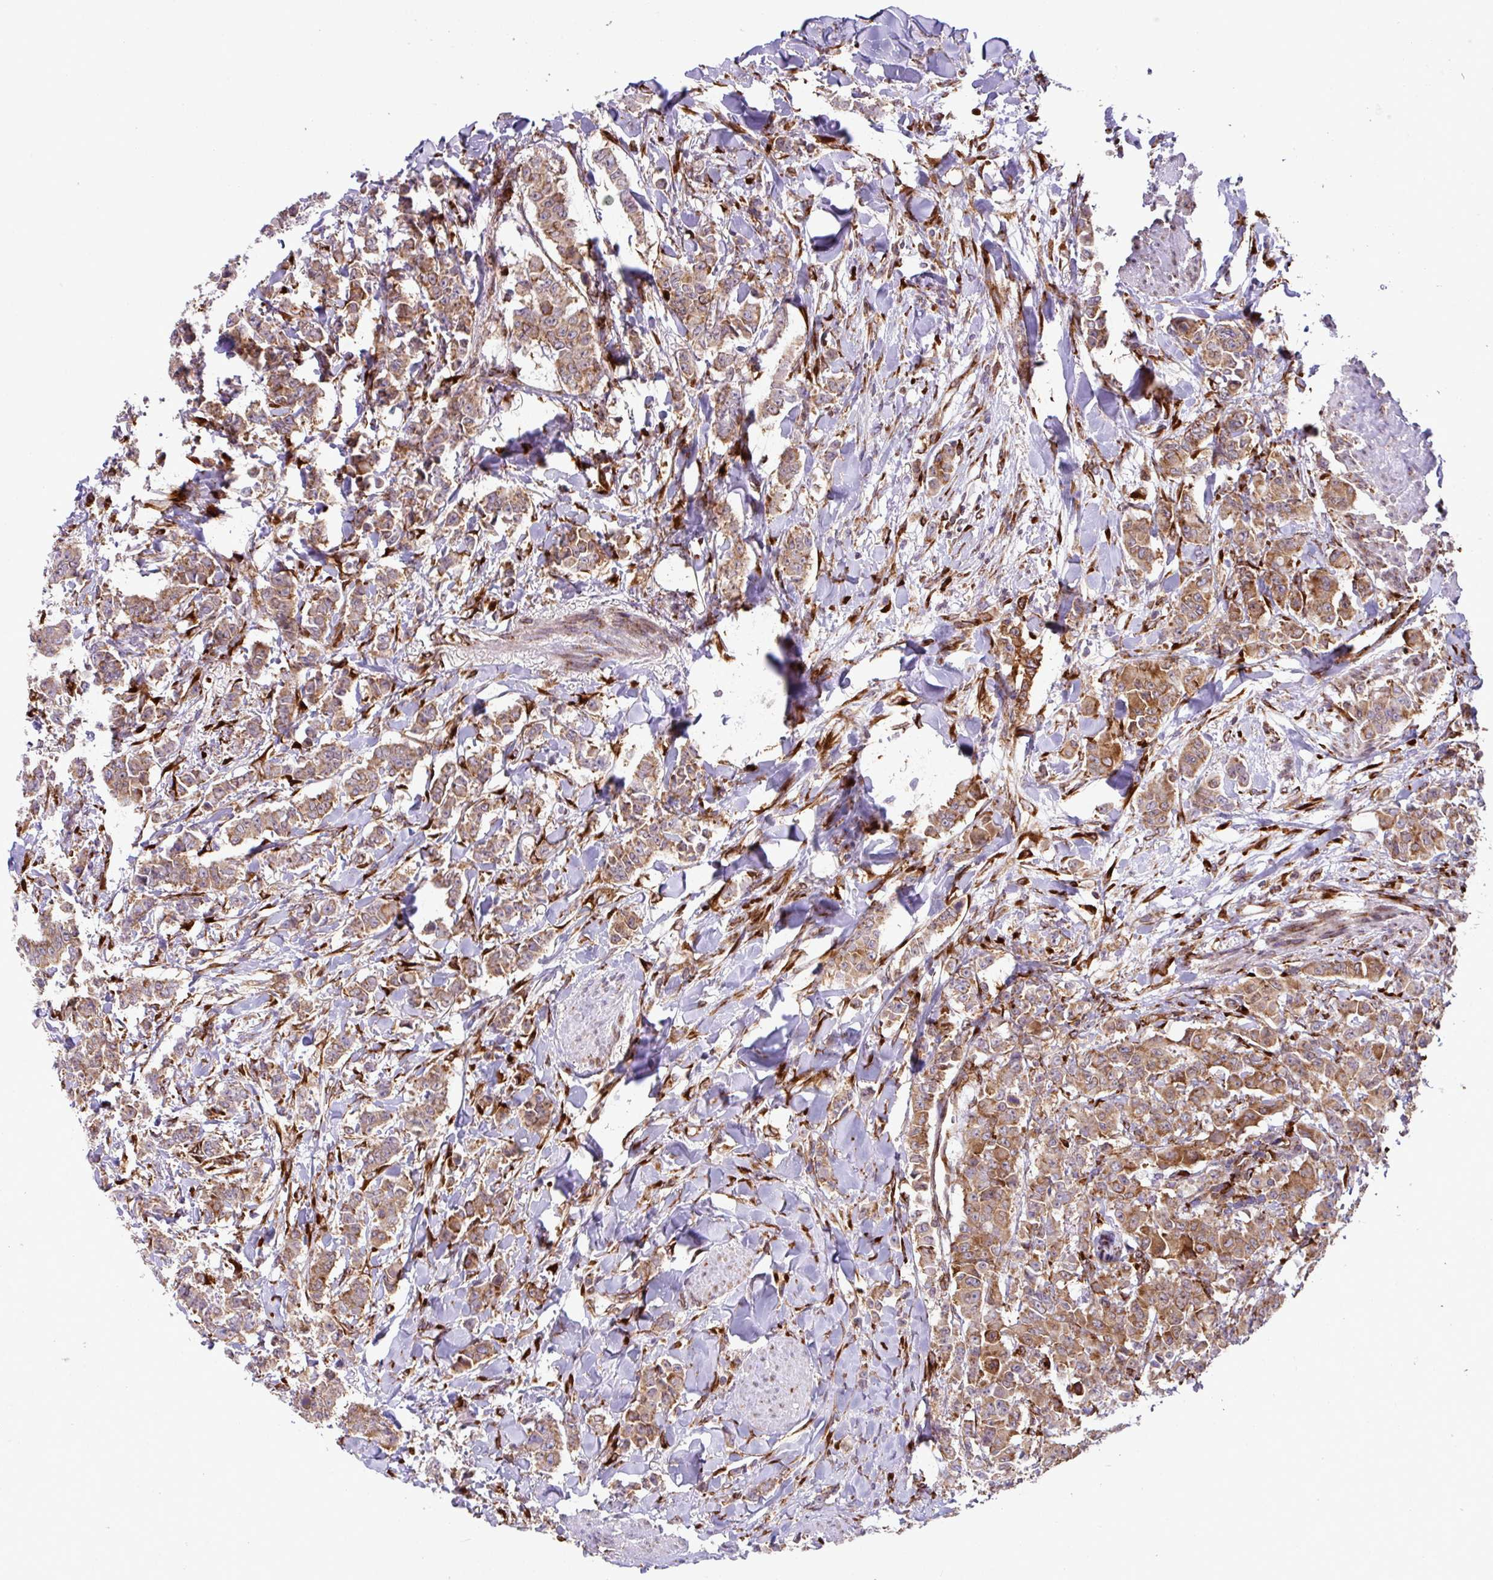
{"staining": {"intensity": "moderate", "quantity": ">75%", "location": "cytoplasmic/membranous"}, "tissue": "breast cancer", "cell_type": "Tumor cells", "image_type": "cancer", "snomed": [{"axis": "morphology", "description": "Duct carcinoma"}, {"axis": "topography", "description": "Breast"}], "caption": "Human breast cancer stained with a brown dye exhibits moderate cytoplasmic/membranous positive expression in about >75% of tumor cells.", "gene": "SLC39A7", "patient": {"sex": "female", "age": 40}}